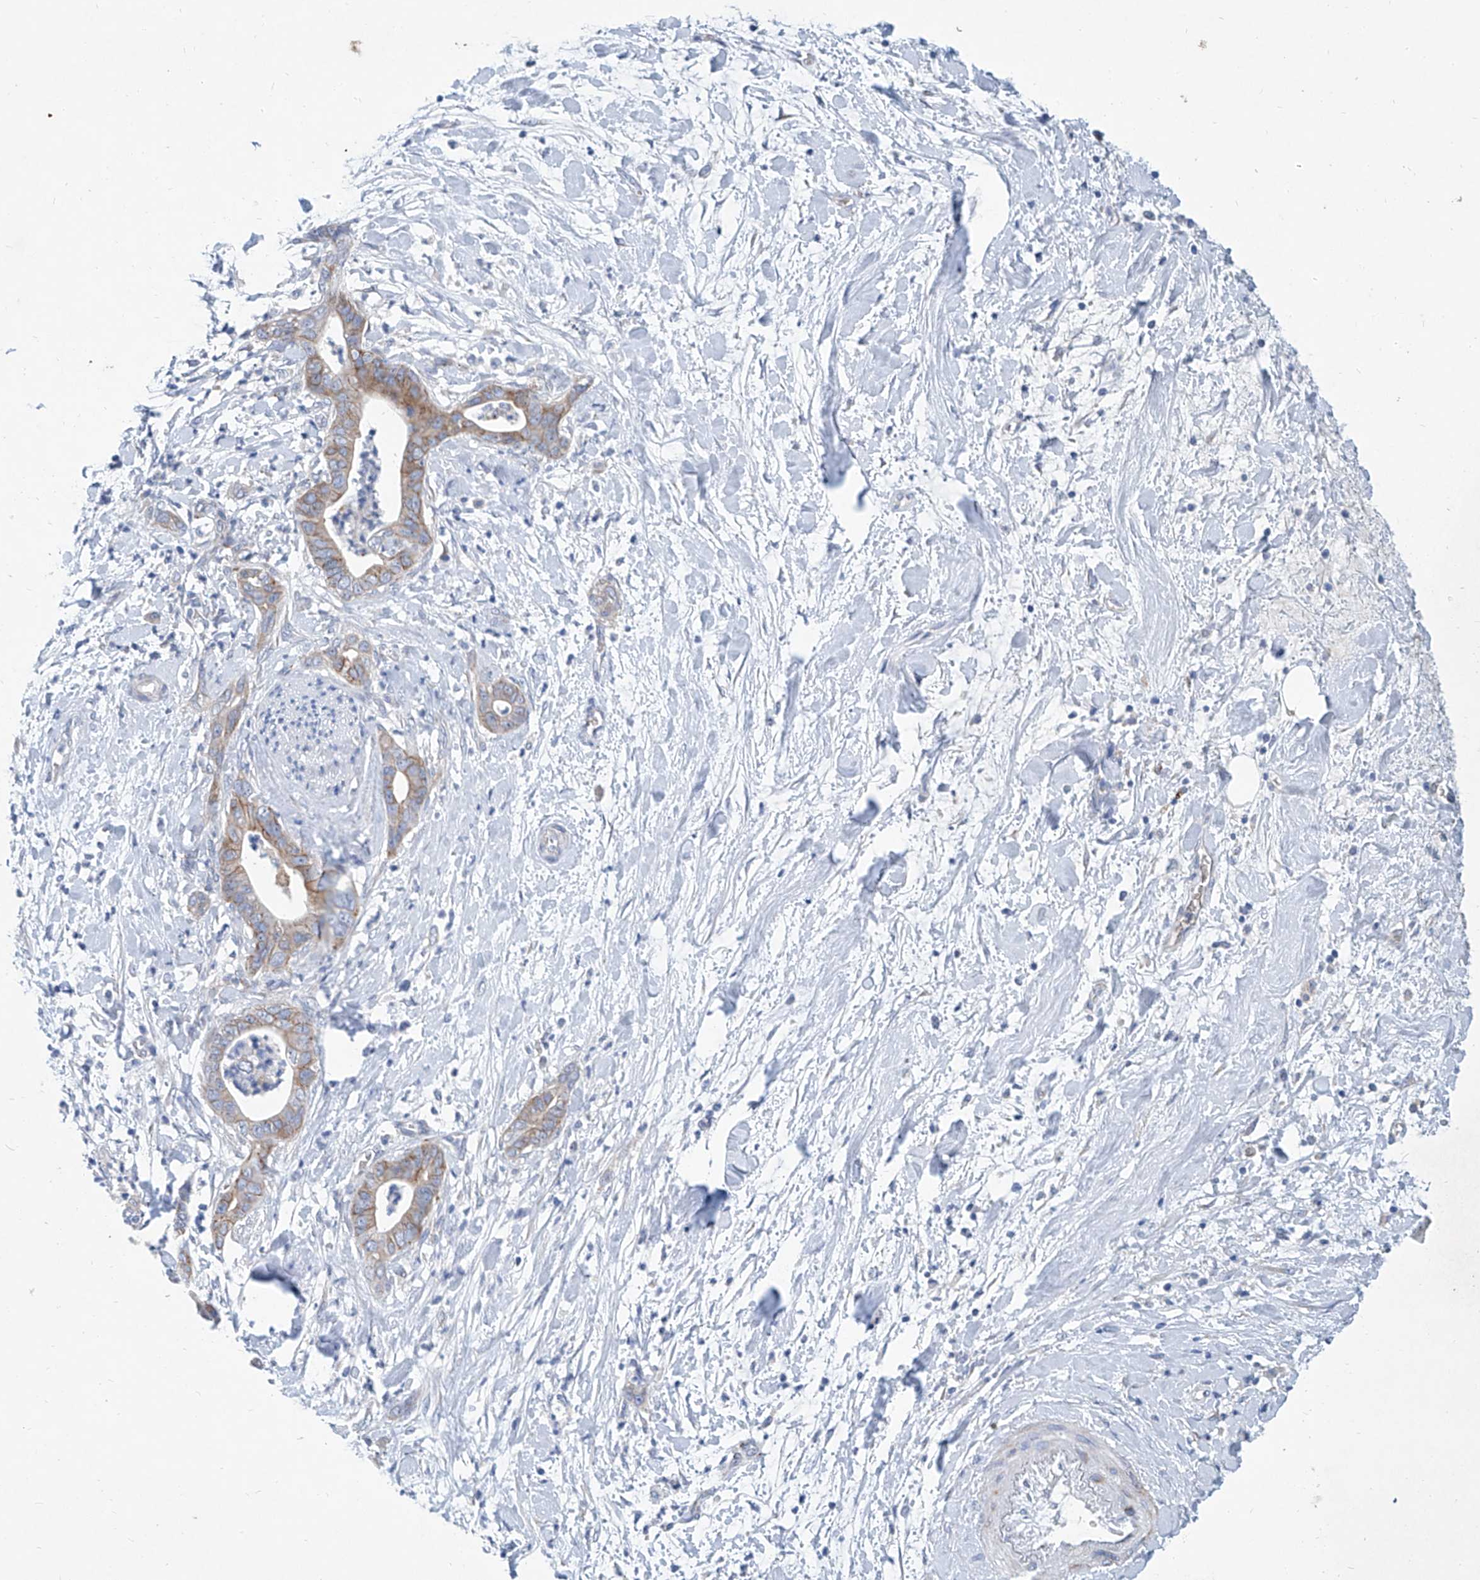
{"staining": {"intensity": "weak", "quantity": "25%-75%", "location": "cytoplasmic/membranous"}, "tissue": "pancreatic cancer", "cell_type": "Tumor cells", "image_type": "cancer", "snomed": [{"axis": "morphology", "description": "Adenocarcinoma, NOS"}, {"axis": "topography", "description": "Pancreas"}], "caption": "There is low levels of weak cytoplasmic/membranous expression in tumor cells of pancreatic cancer, as demonstrated by immunohistochemical staining (brown color).", "gene": "FPR2", "patient": {"sex": "female", "age": 78}}